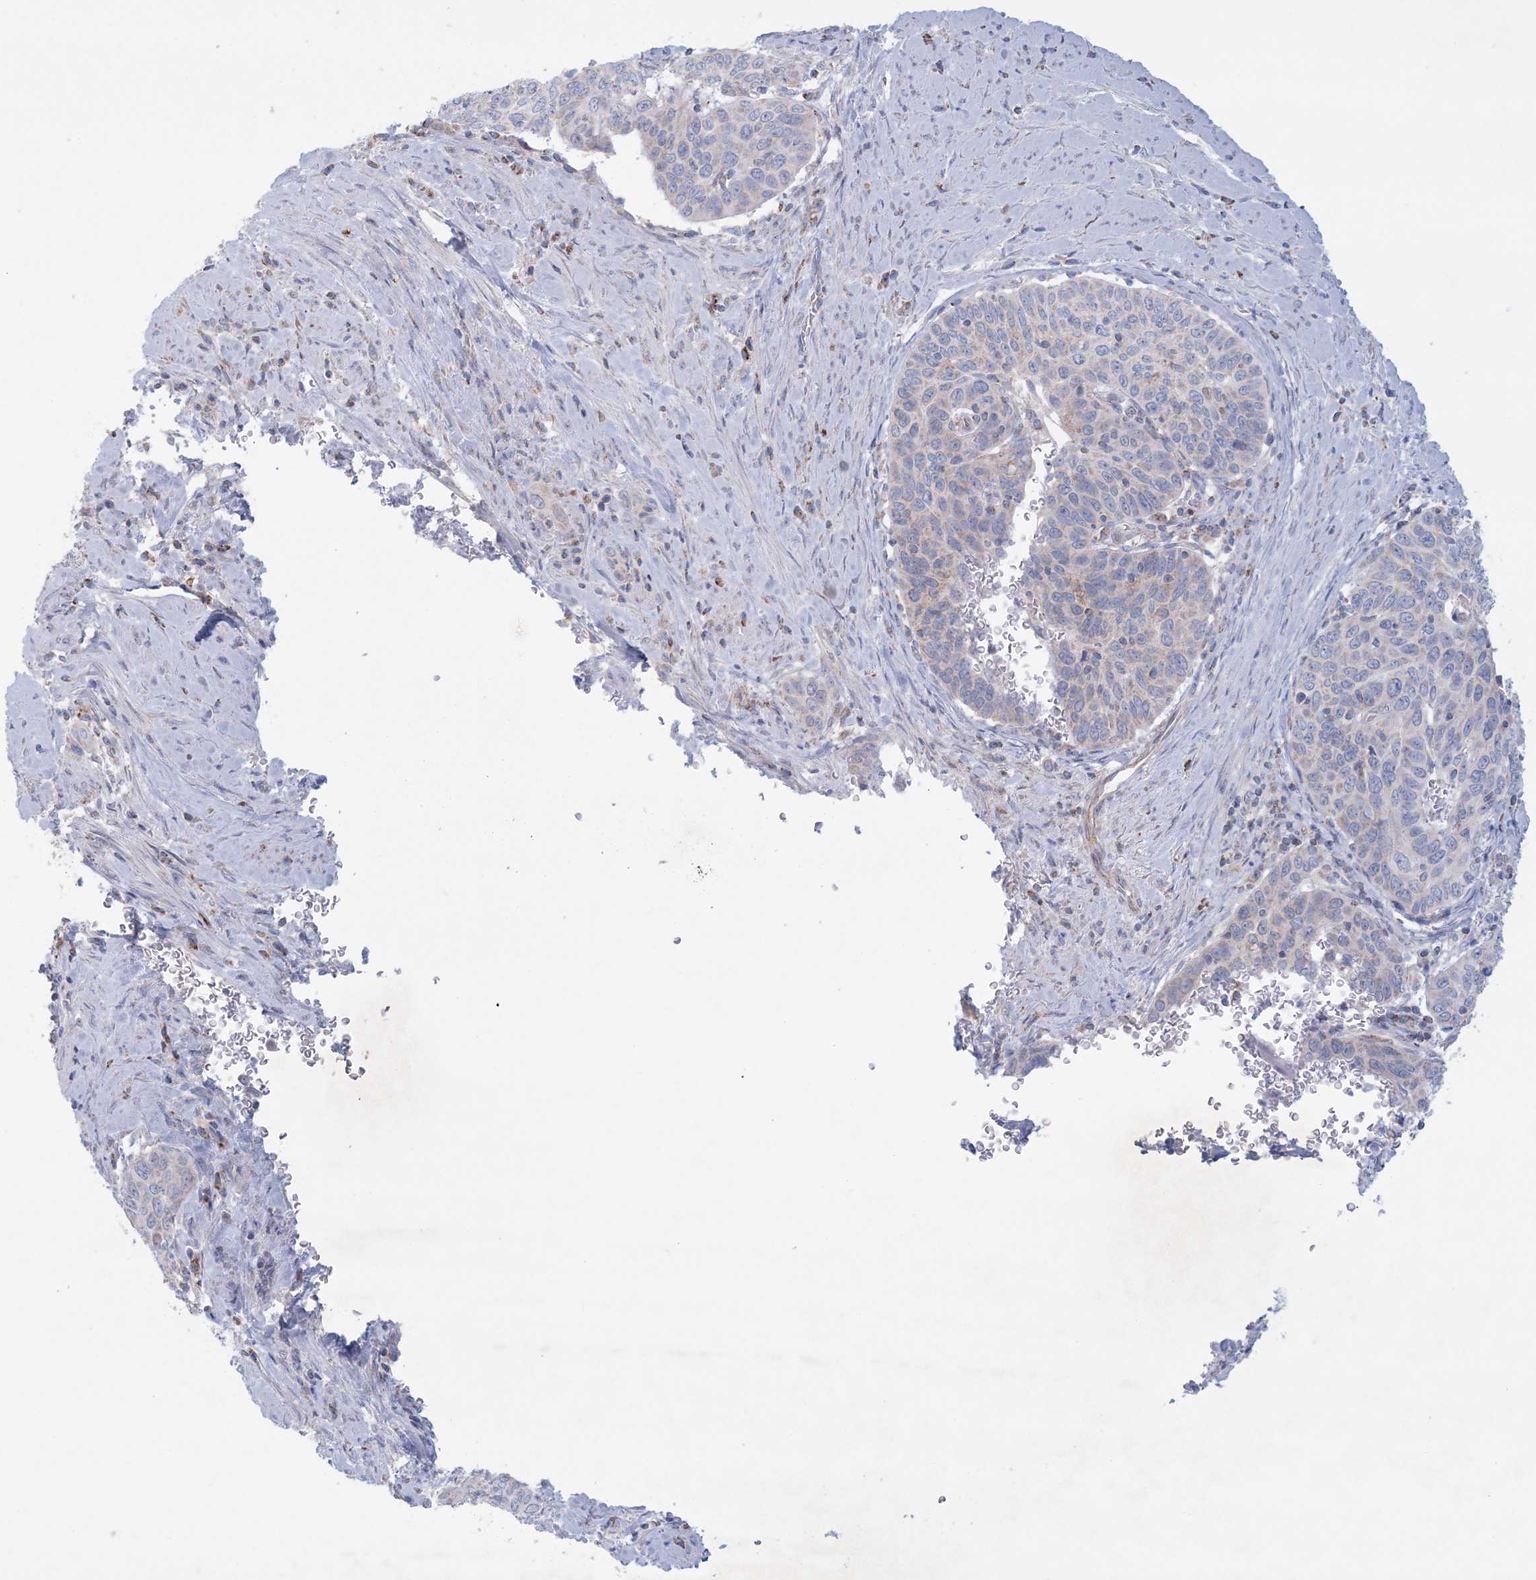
{"staining": {"intensity": "weak", "quantity": "<25%", "location": "cytoplasmic/membranous"}, "tissue": "cervical cancer", "cell_type": "Tumor cells", "image_type": "cancer", "snomed": [{"axis": "morphology", "description": "Squamous cell carcinoma, NOS"}, {"axis": "topography", "description": "Cervix"}], "caption": "Immunohistochemistry of human squamous cell carcinoma (cervical) displays no expression in tumor cells.", "gene": "KCTD6", "patient": {"sex": "female", "age": 60}}